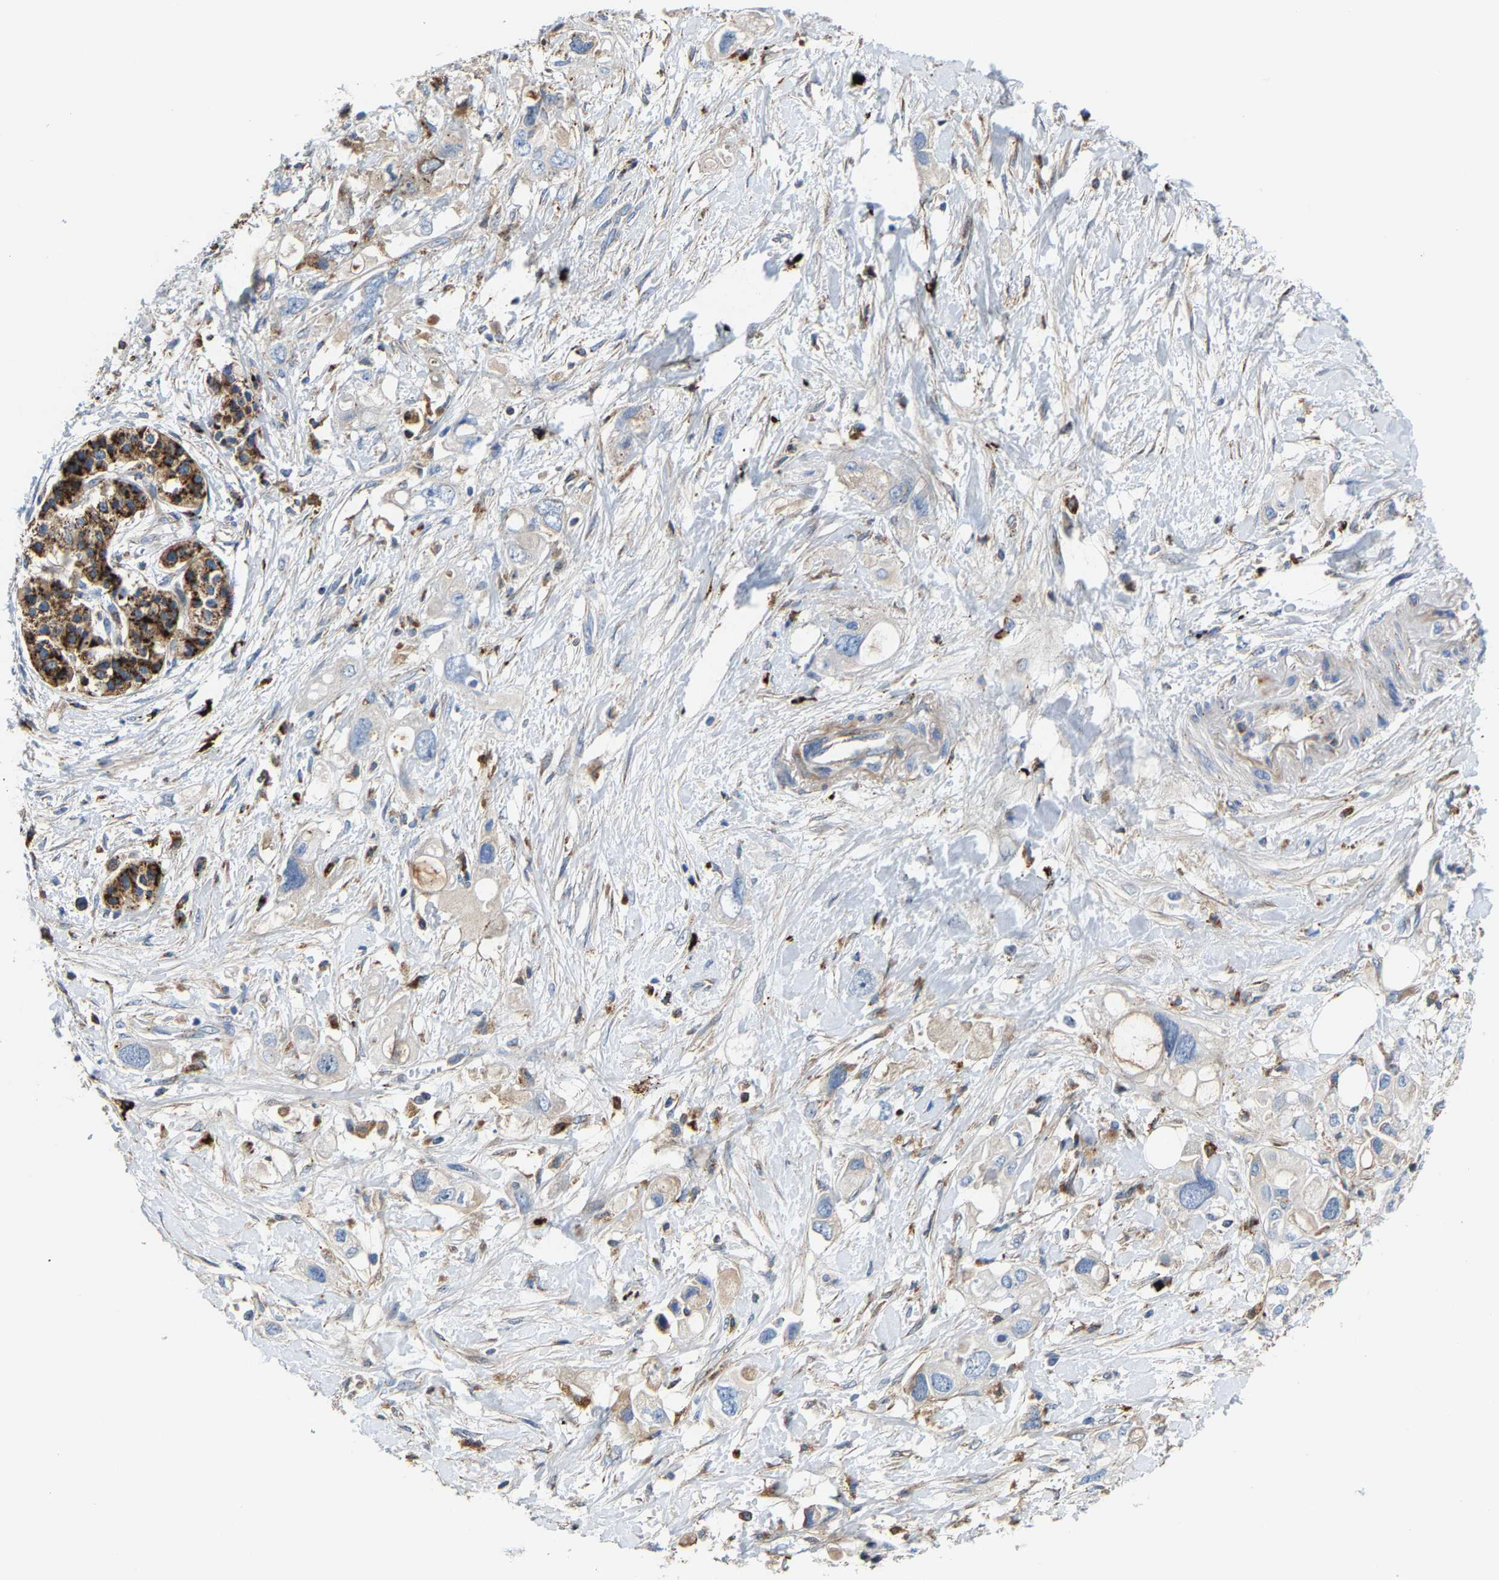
{"staining": {"intensity": "negative", "quantity": "none", "location": "none"}, "tissue": "pancreatic cancer", "cell_type": "Tumor cells", "image_type": "cancer", "snomed": [{"axis": "morphology", "description": "Adenocarcinoma, NOS"}, {"axis": "topography", "description": "Pancreas"}], "caption": "Tumor cells are negative for brown protein staining in pancreatic cancer (adenocarcinoma).", "gene": "DPP7", "patient": {"sex": "female", "age": 56}}